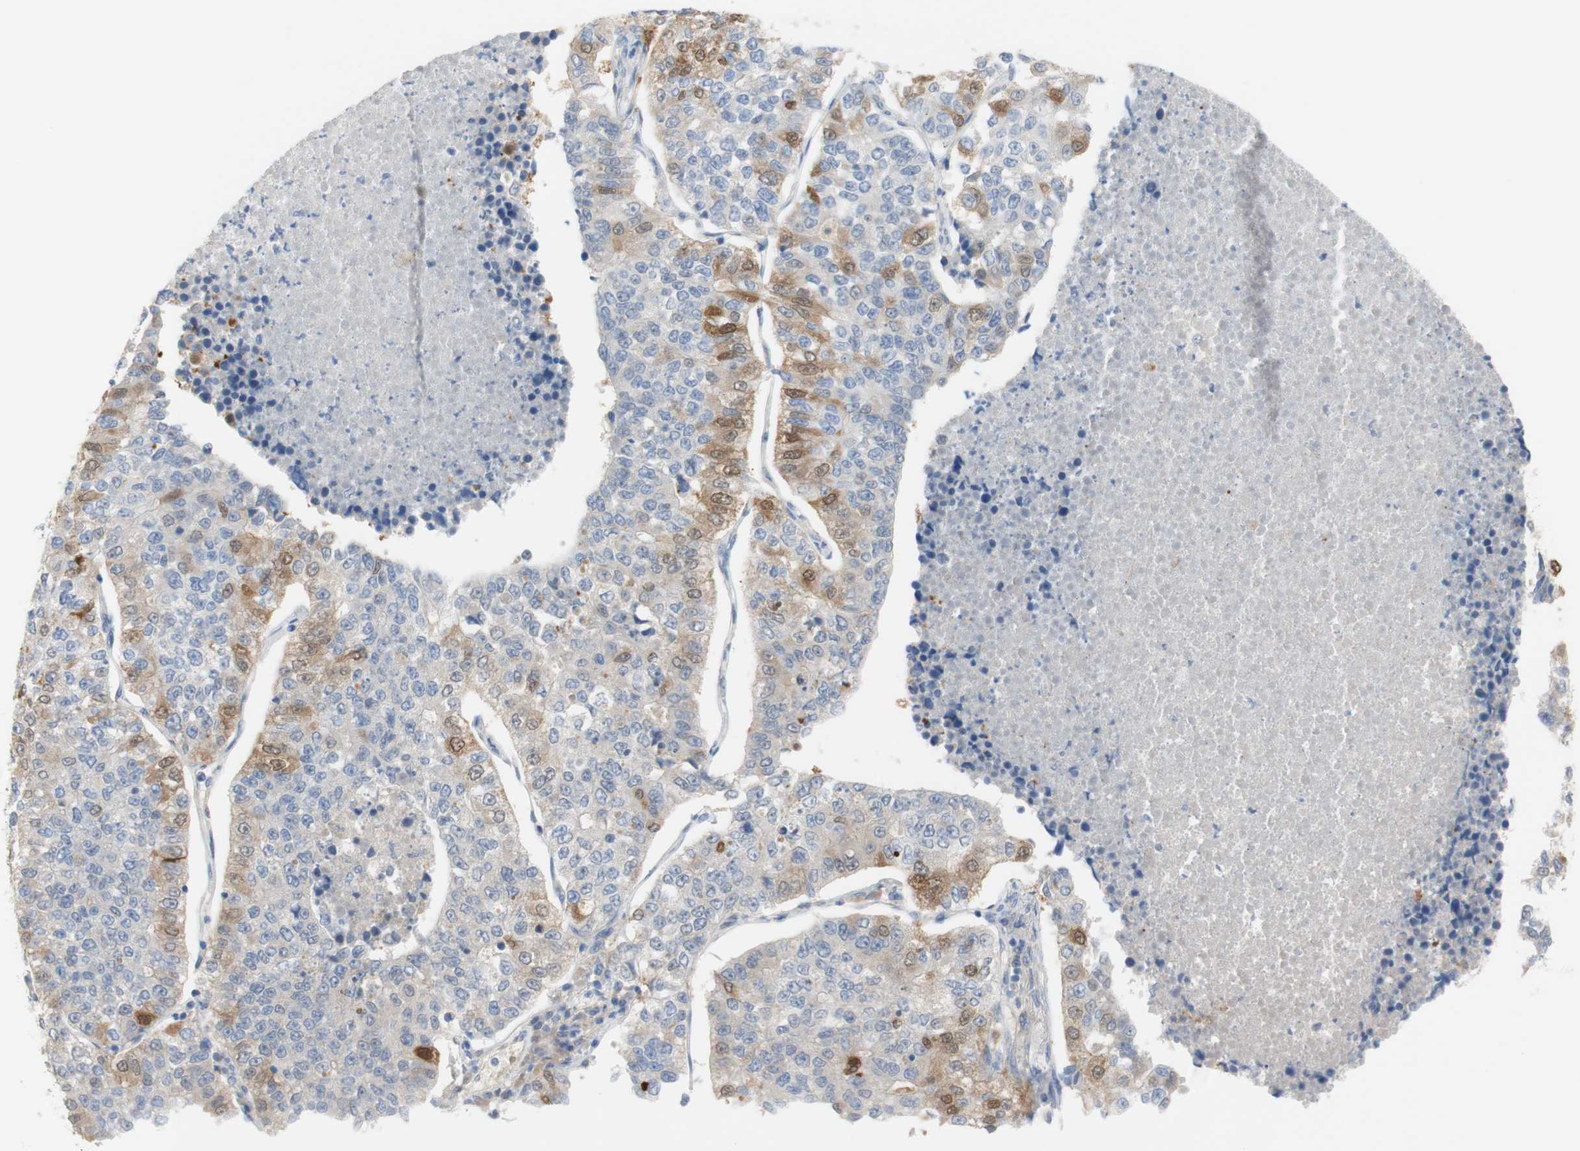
{"staining": {"intensity": "moderate", "quantity": "<25%", "location": "cytoplasmic/membranous,nuclear"}, "tissue": "lung cancer", "cell_type": "Tumor cells", "image_type": "cancer", "snomed": [{"axis": "morphology", "description": "Adenocarcinoma, NOS"}, {"axis": "topography", "description": "Lung"}], "caption": "Immunohistochemistry (DAB (3,3'-diaminobenzidine)) staining of lung adenocarcinoma exhibits moderate cytoplasmic/membranous and nuclear protein expression in approximately <25% of tumor cells. Nuclei are stained in blue.", "gene": "SELENBP1", "patient": {"sex": "male", "age": 49}}